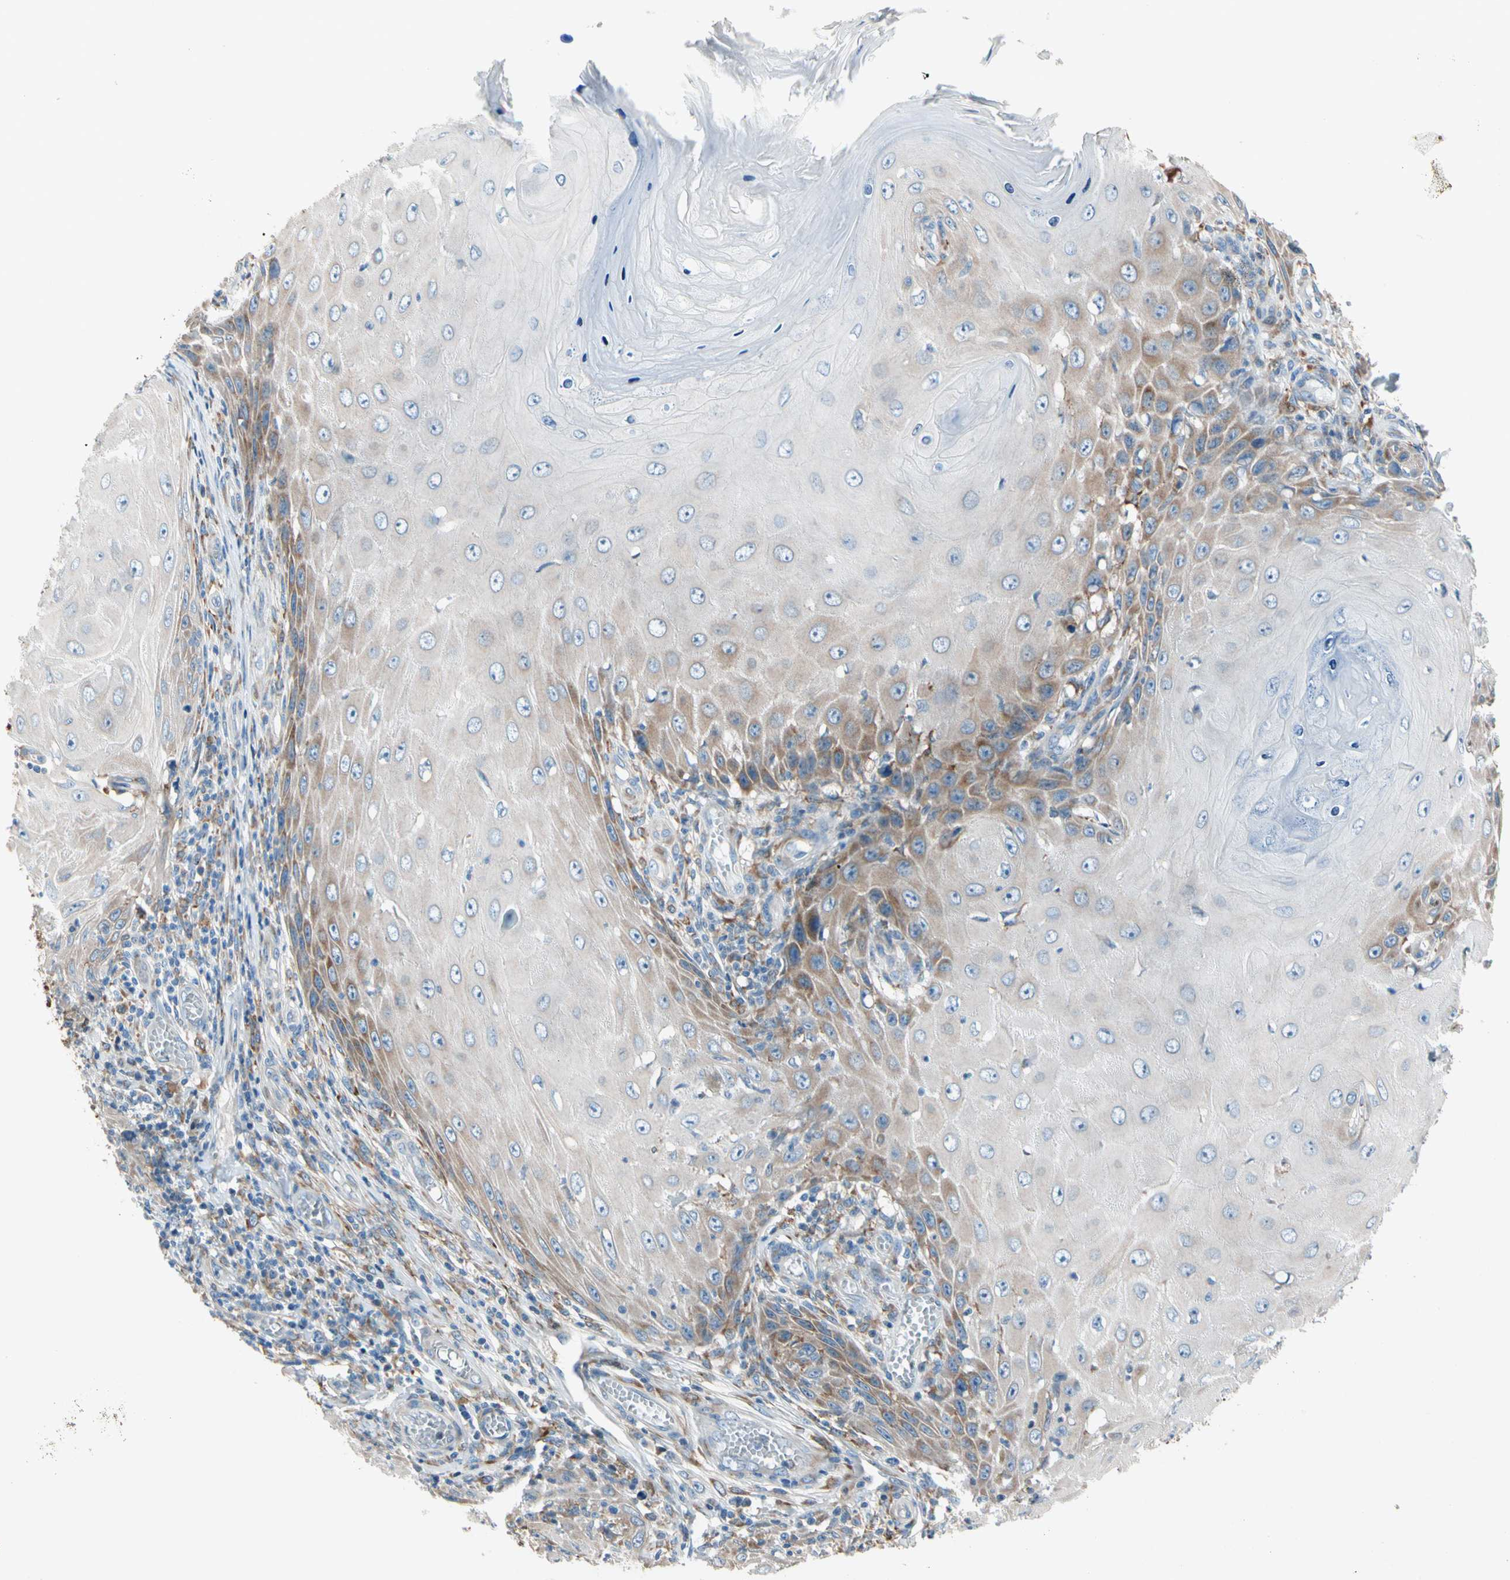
{"staining": {"intensity": "moderate", "quantity": "<25%", "location": "cytoplasmic/membranous"}, "tissue": "skin cancer", "cell_type": "Tumor cells", "image_type": "cancer", "snomed": [{"axis": "morphology", "description": "Squamous cell carcinoma, NOS"}, {"axis": "topography", "description": "Skin"}], "caption": "This is a photomicrograph of IHC staining of skin cancer (squamous cell carcinoma), which shows moderate positivity in the cytoplasmic/membranous of tumor cells.", "gene": "LRPAP1", "patient": {"sex": "female", "age": 73}}